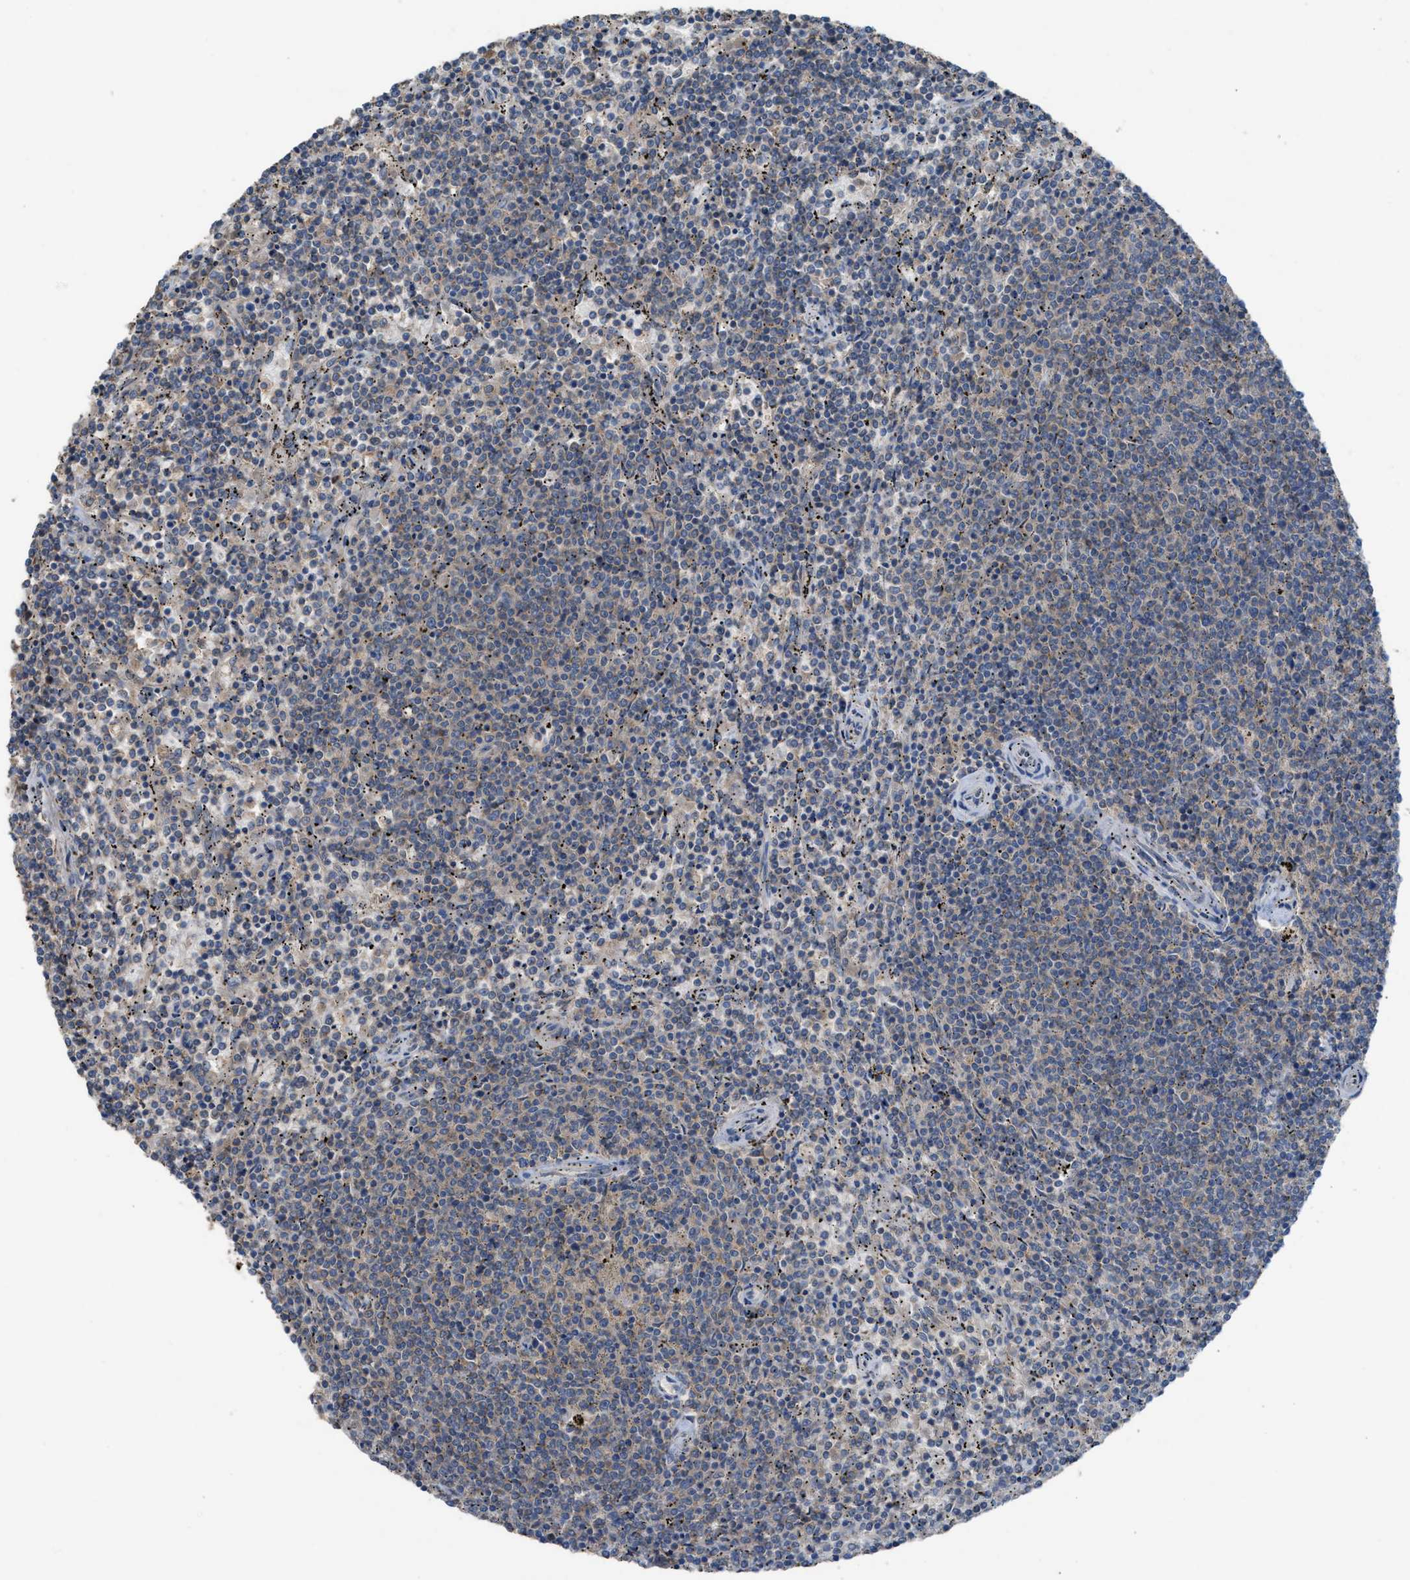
{"staining": {"intensity": "weak", "quantity": "<25%", "location": "cytoplasmic/membranous"}, "tissue": "lymphoma", "cell_type": "Tumor cells", "image_type": "cancer", "snomed": [{"axis": "morphology", "description": "Malignant lymphoma, non-Hodgkin's type, Low grade"}, {"axis": "topography", "description": "Spleen"}], "caption": "DAB (3,3'-diaminobenzidine) immunohistochemical staining of malignant lymphoma, non-Hodgkin's type (low-grade) demonstrates no significant staining in tumor cells.", "gene": "TPK1", "patient": {"sex": "female", "age": 50}}